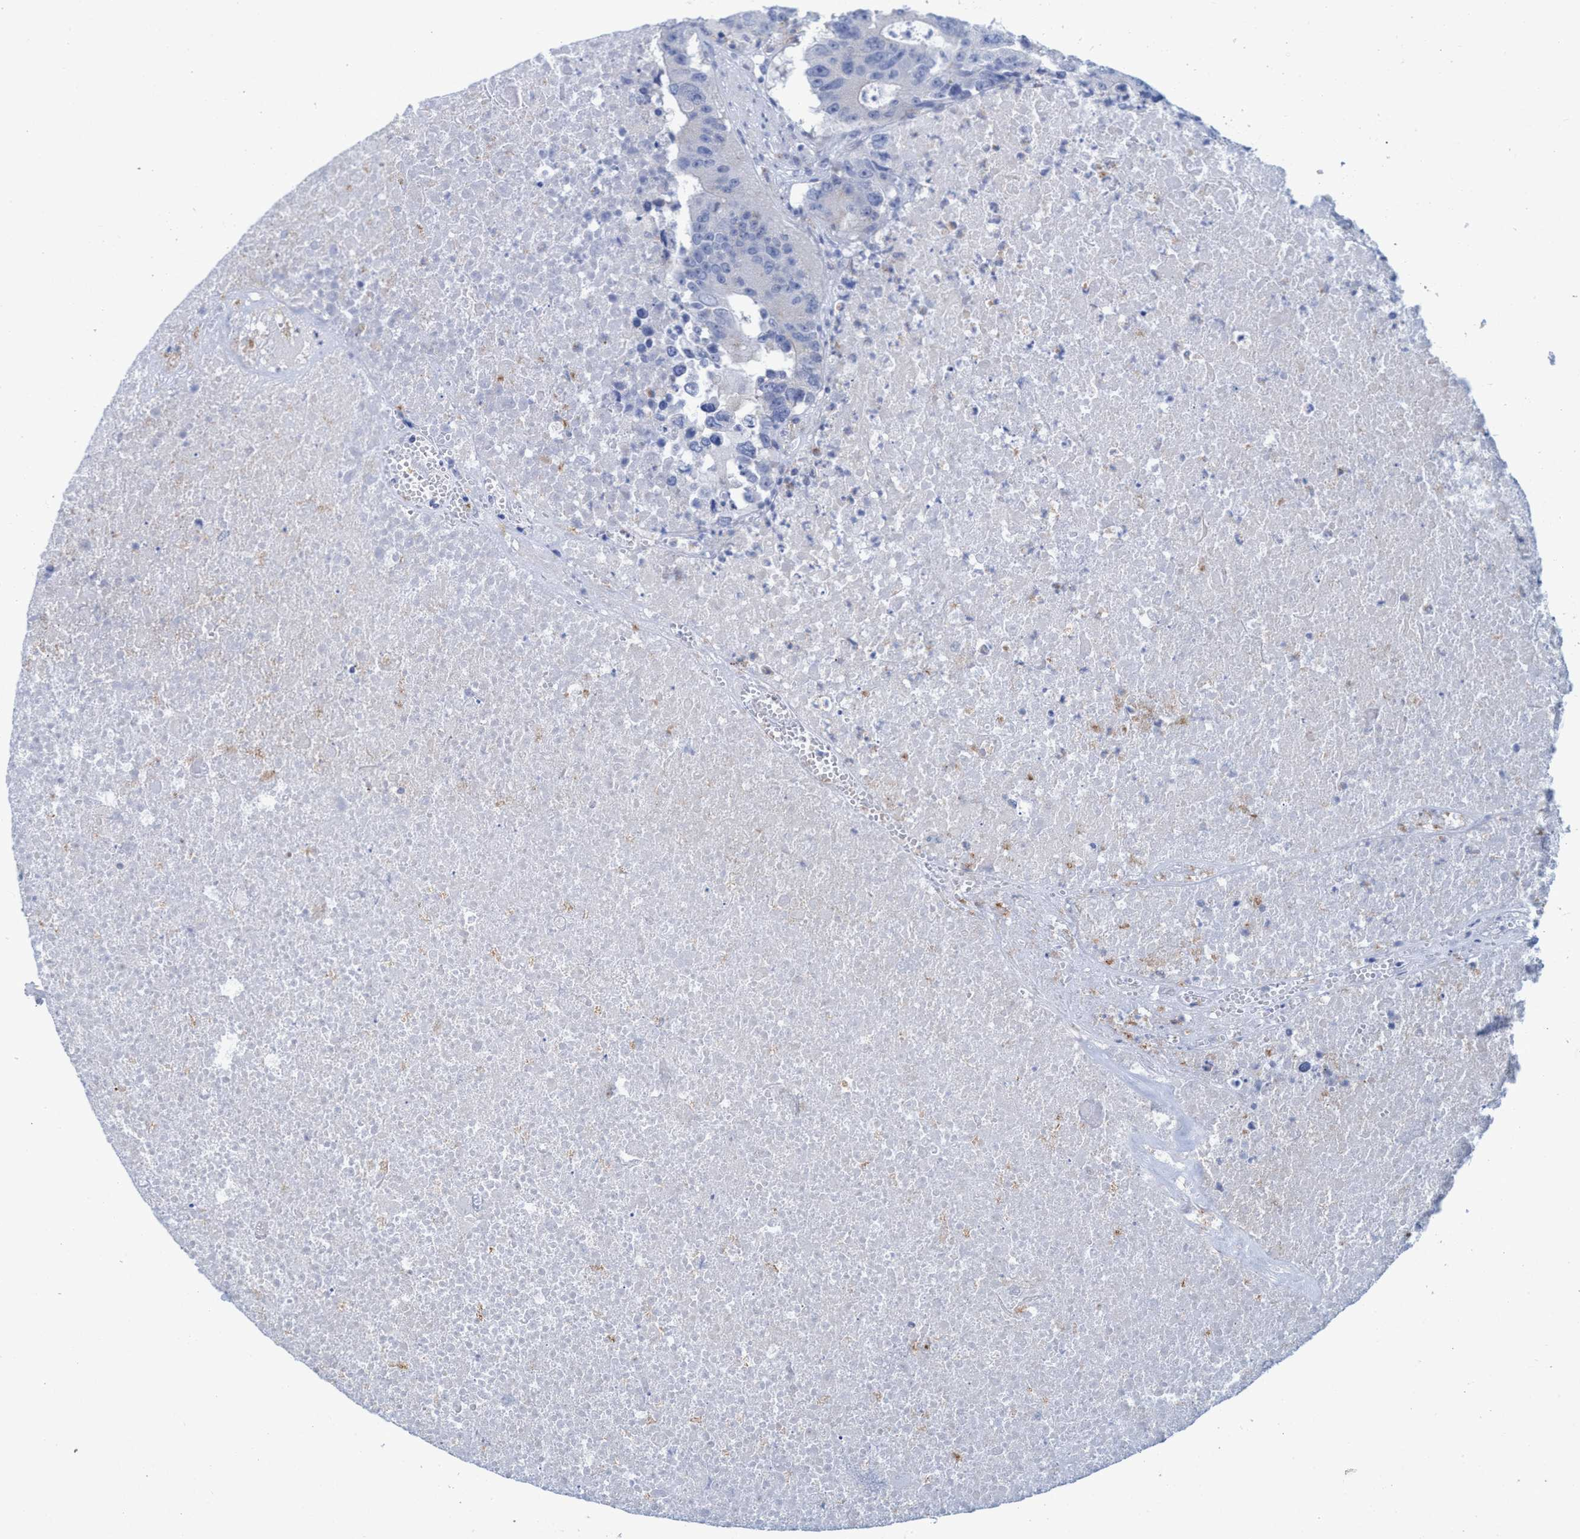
{"staining": {"intensity": "negative", "quantity": "none", "location": "none"}, "tissue": "colorectal cancer", "cell_type": "Tumor cells", "image_type": "cancer", "snomed": [{"axis": "morphology", "description": "Adenocarcinoma, NOS"}, {"axis": "topography", "description": "Colon"}], "caption": "Immunohistochemistry (IHC) histopathology image of human colorectal cancer (adenocarcinoma) stained for a protein (brown), which shows no staining in tumor cells.", "gene": "SLC43A2", "patient": {"sex": "male", "age": 87}}